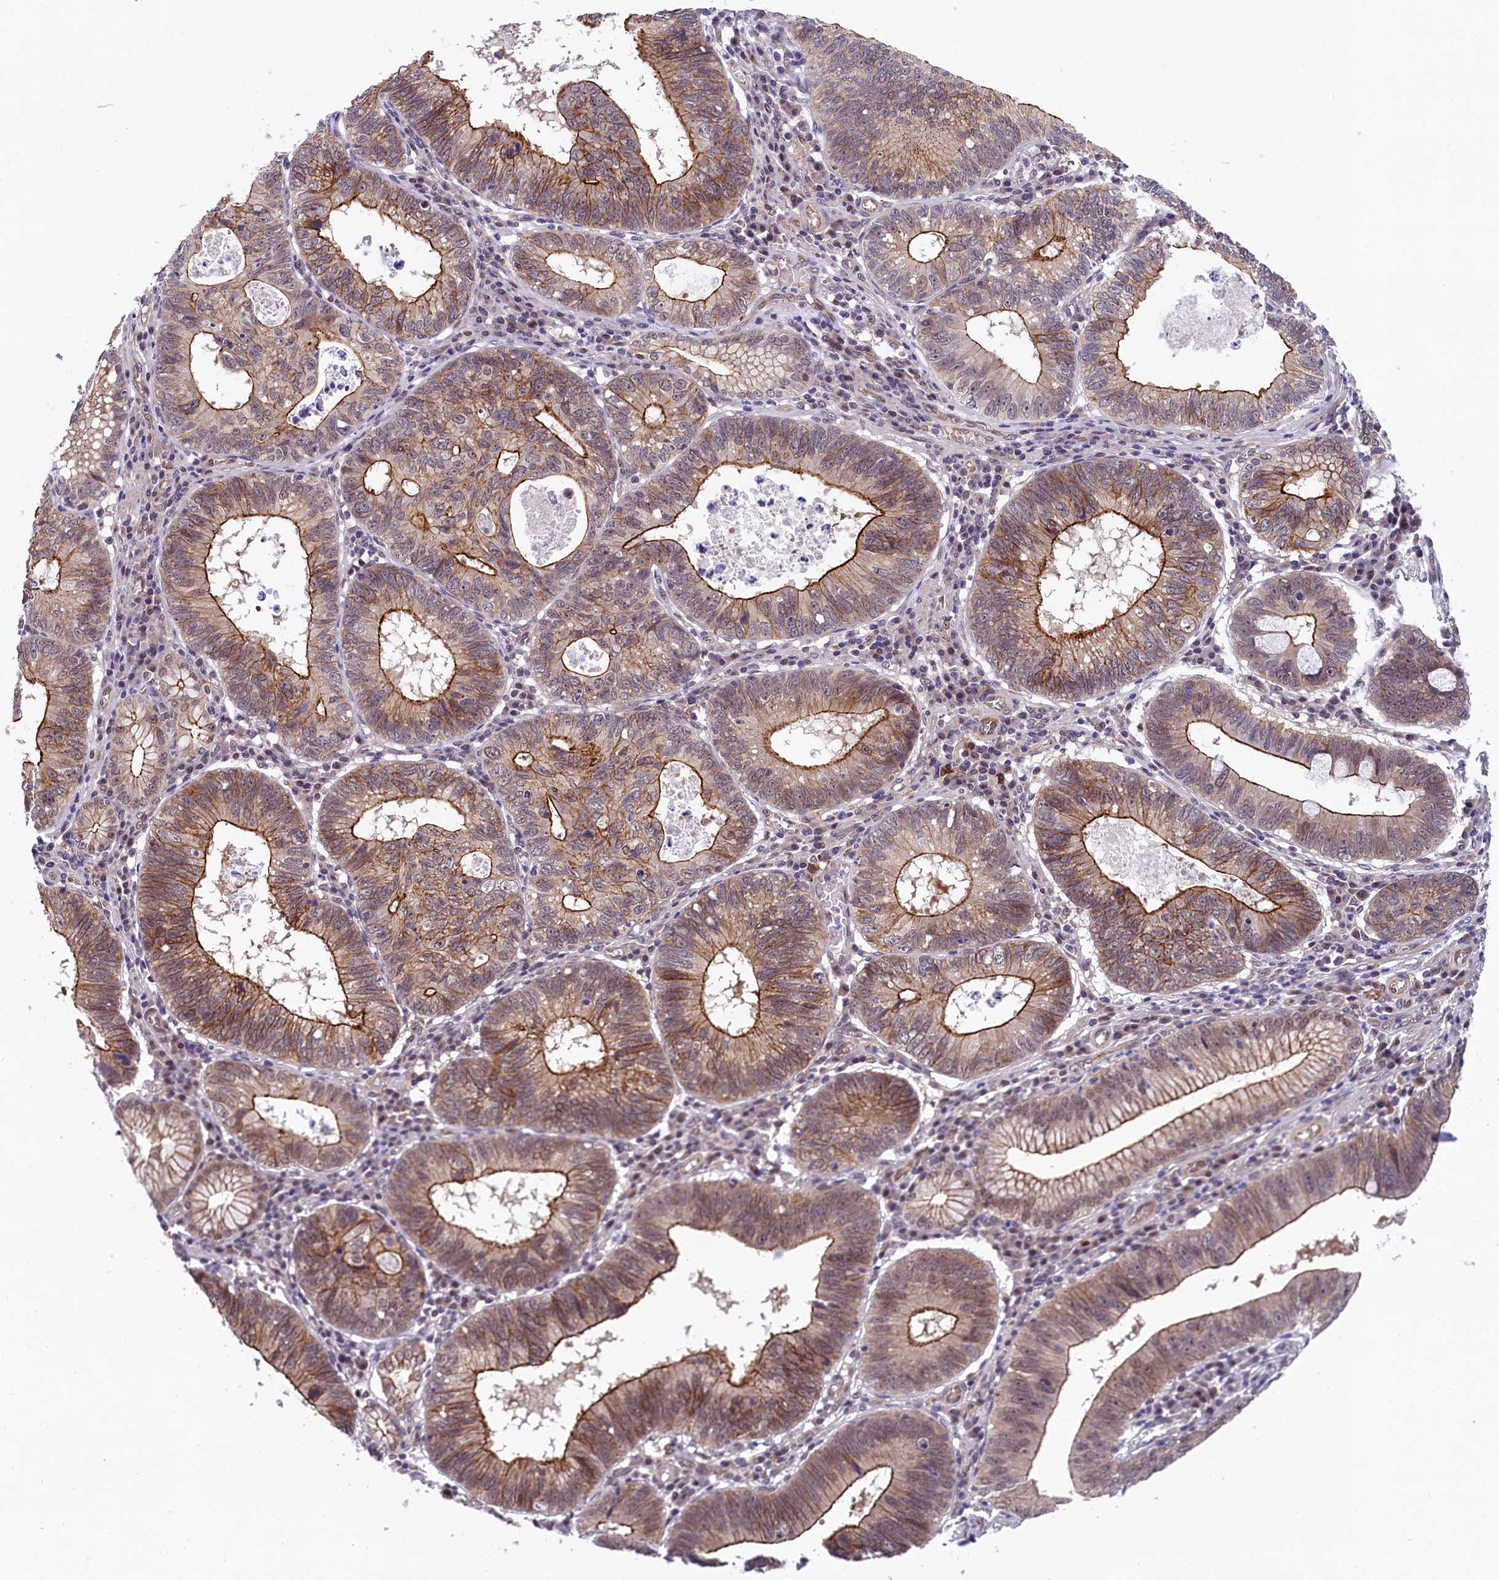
{"staining": {"intensity": "moderate", "quantity": ">75%", "location": "cytoplasmic/membranous,nuclear"}, "tissue": "stomach cancer", "cell_type": "Tumor cells", "image_type": "cancer", "snomed": [{"axis": "morphology", "description": "Adenocarcinoma, NOS"}, {"axis": "topography", "description": "Stomach"}], "caption": "Protein staining of stomach cancer (adenocarcinoma) tissue exhibits moderate cytoplasmic/membranous and nuclear staining in approximately >75% of tumor cells.", "gene": "ARL14EP", "patient": {"sex": "male", "age": 59}}